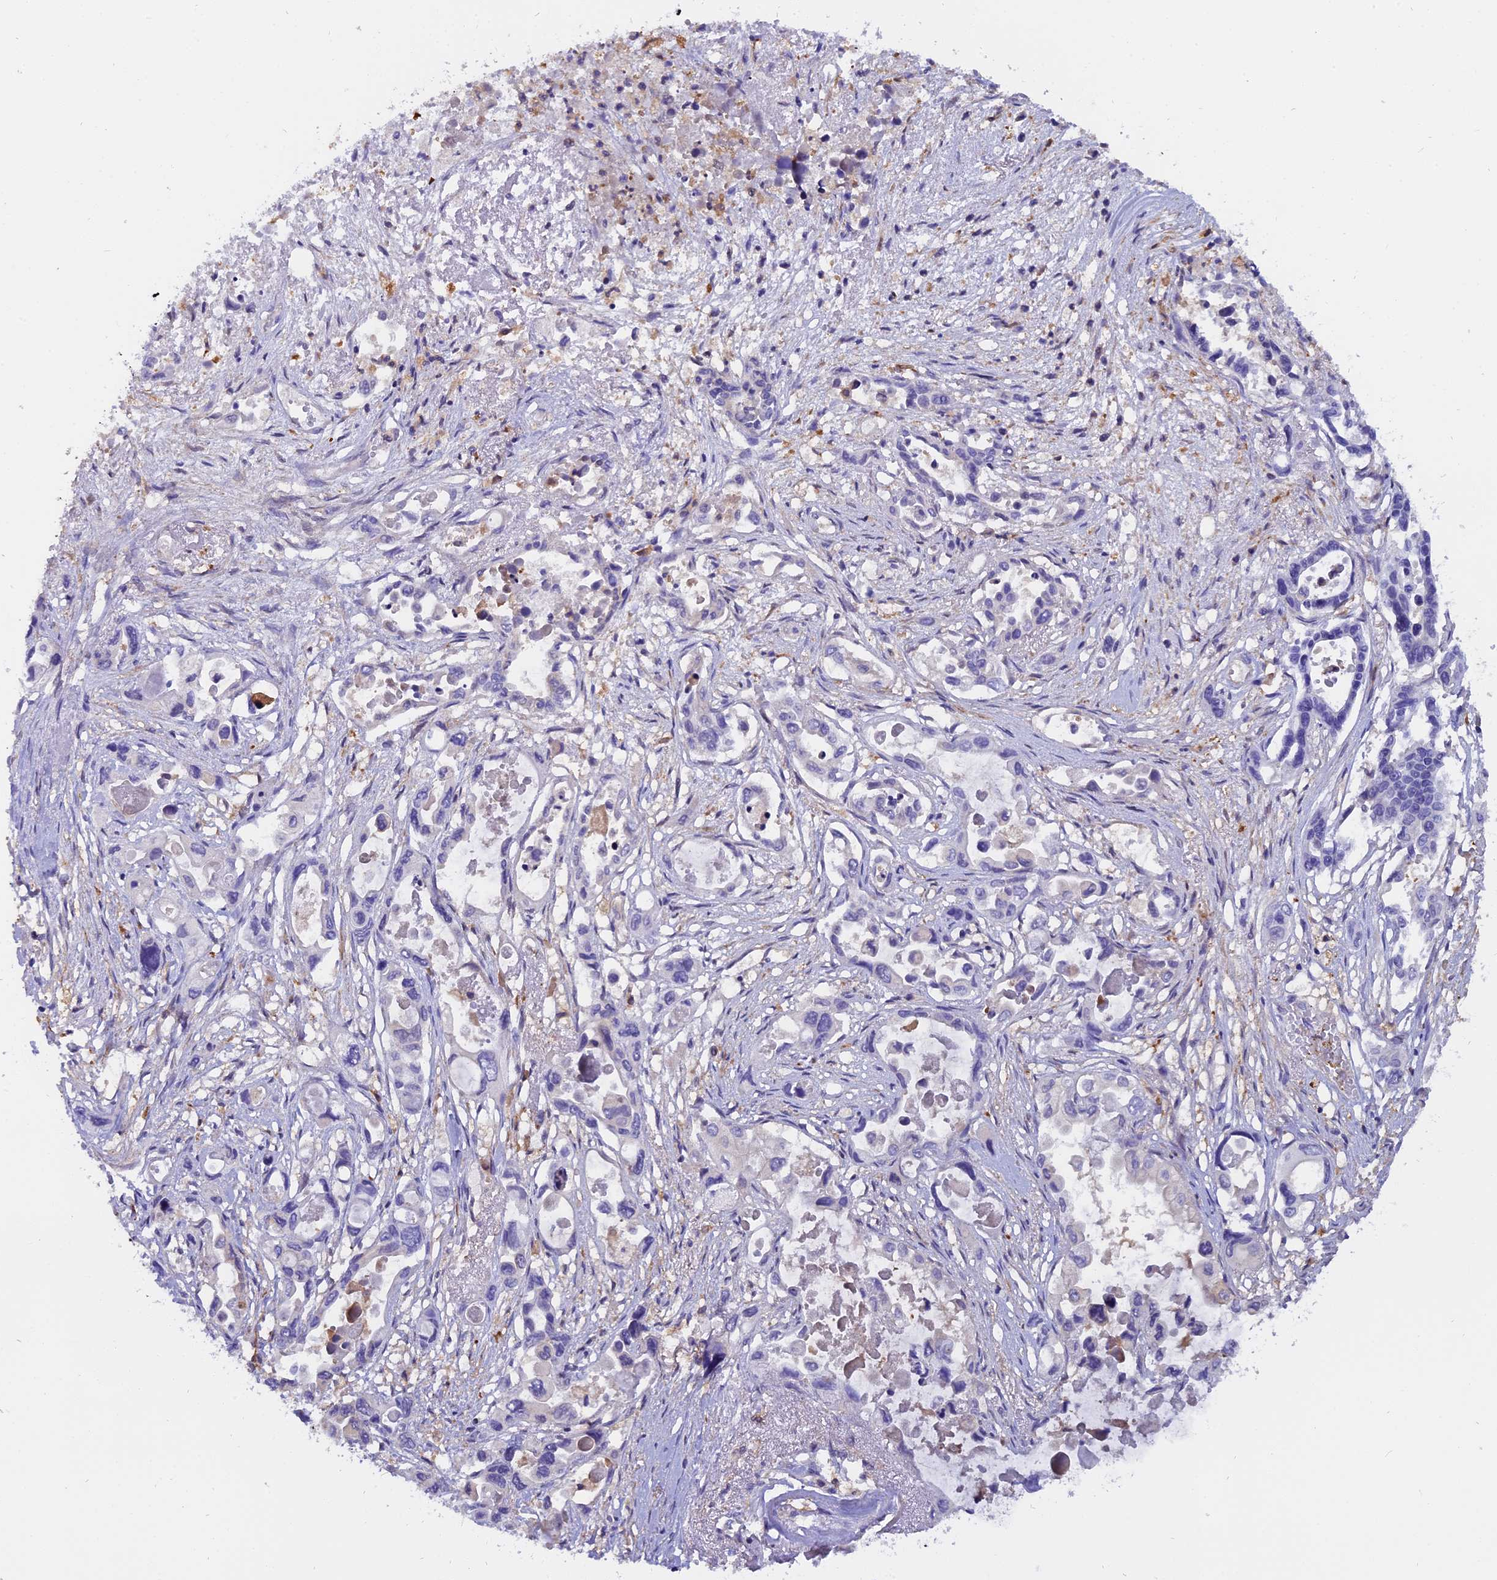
{"staining": {"intensity": "negative", "quantity": "none", "location": "none"}, "tissue": "pancreatic cancer", "cell_type": "Tumor cells", "image_type": "cancer", "snomed": [{"axis": "morphology", "description": "Adenocarcinoma, NOS"}, {"axis": "topography", "description": "Pancreas"}], "caption": "The image shows no significant expression in tumor cells of adenocarcinoma (pancreatic).", "gene": "FAM118B", "patient": {"sex": "male", "age": 92}}